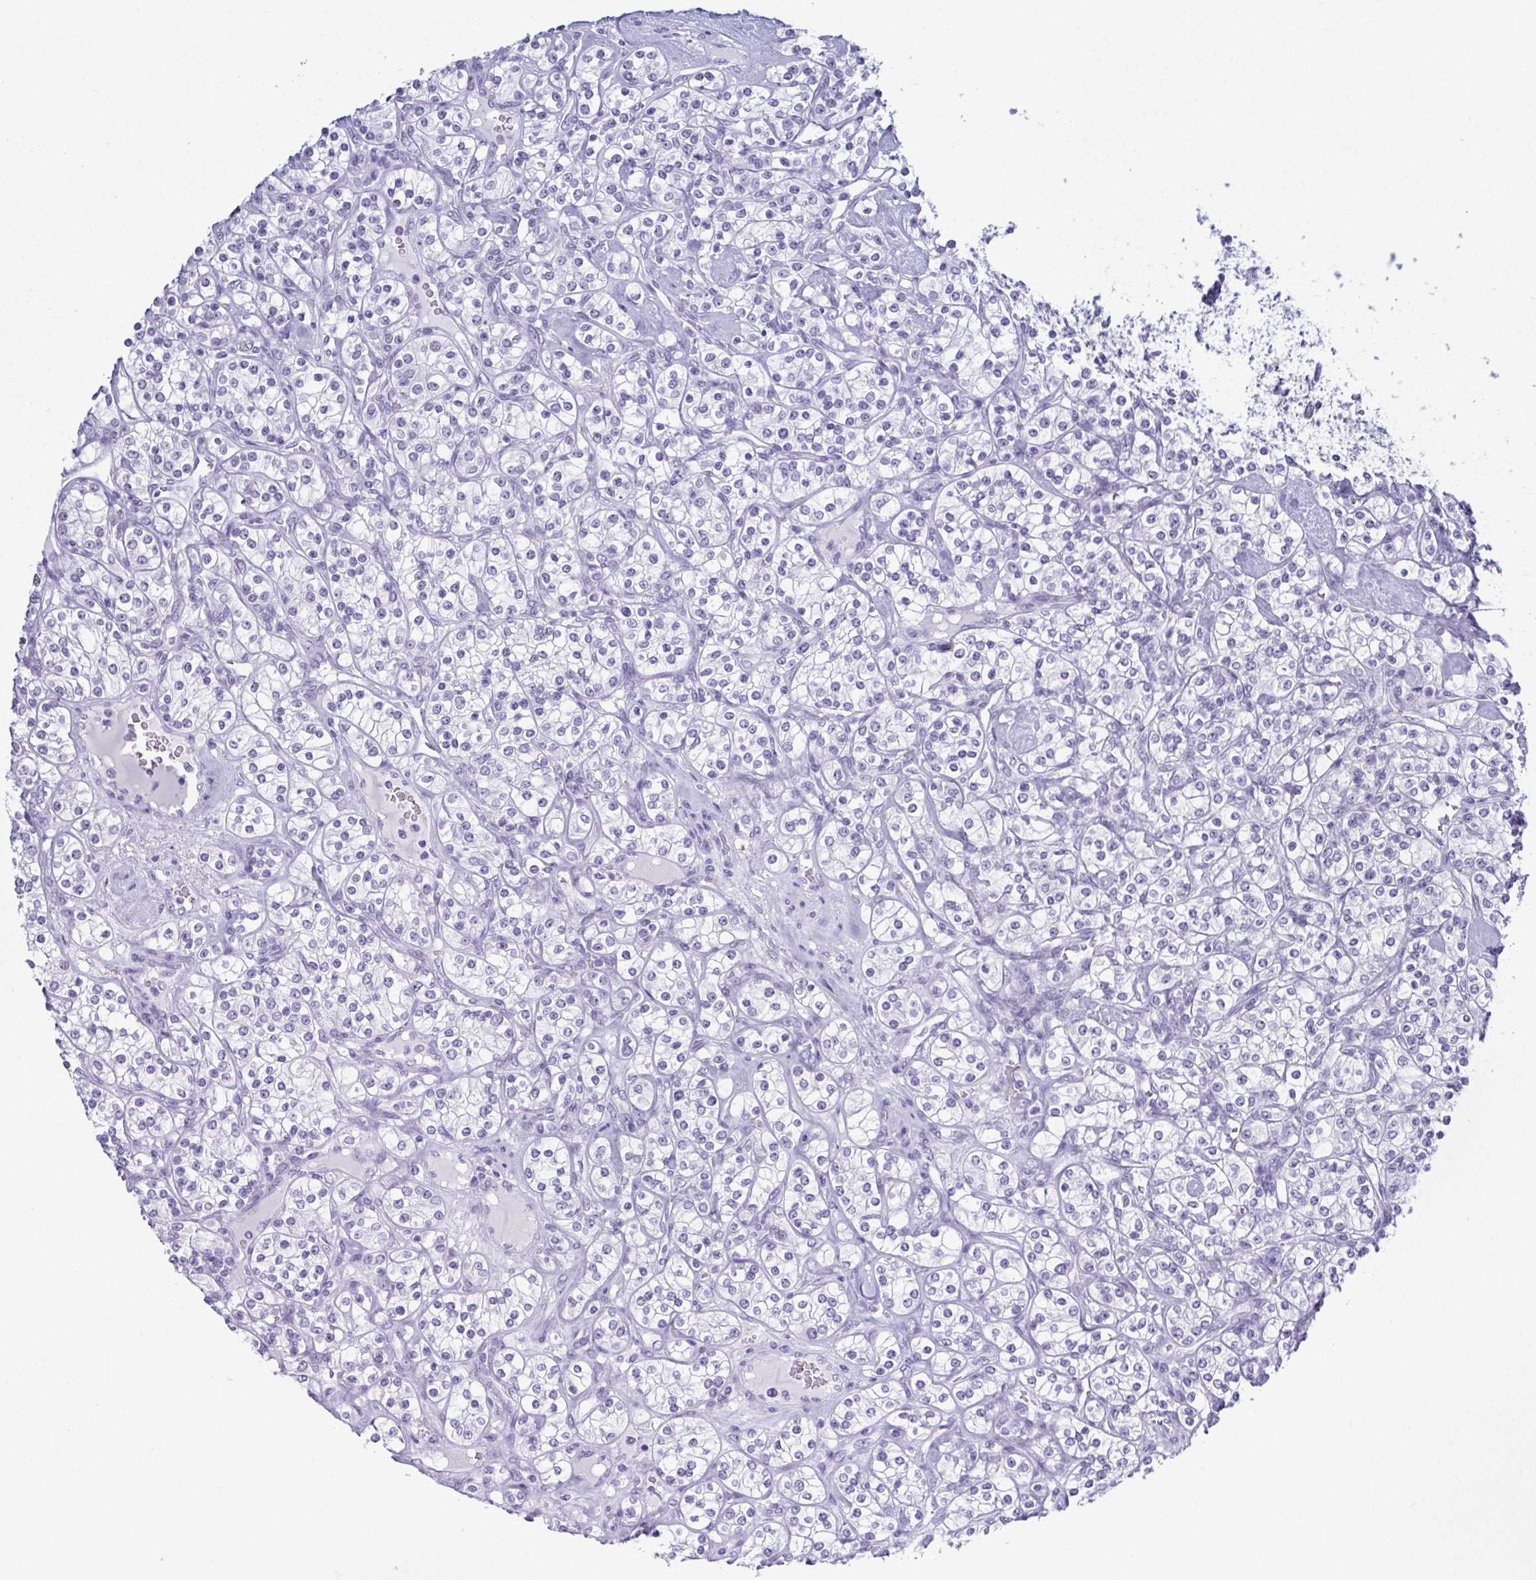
{"staining": {"intensity": "negative", "quantity": "none", "location": "none"}, "tissue": "renal cancer", "cell_type": "Tumor cells", "image_type": "cancer", "snomed": [{"axis": "morphology", "description": "Adenocarcinoma, NOS"}, {"axis": "topography", "description": "Kidney"}], "caption": "The histopathology image displays no significant positivity in tumor cells of renal adenocarcinoma. Nuclei are stained in blue.", "gene": "SUGP2", "patient": {"sex": "male", "age": 77}}